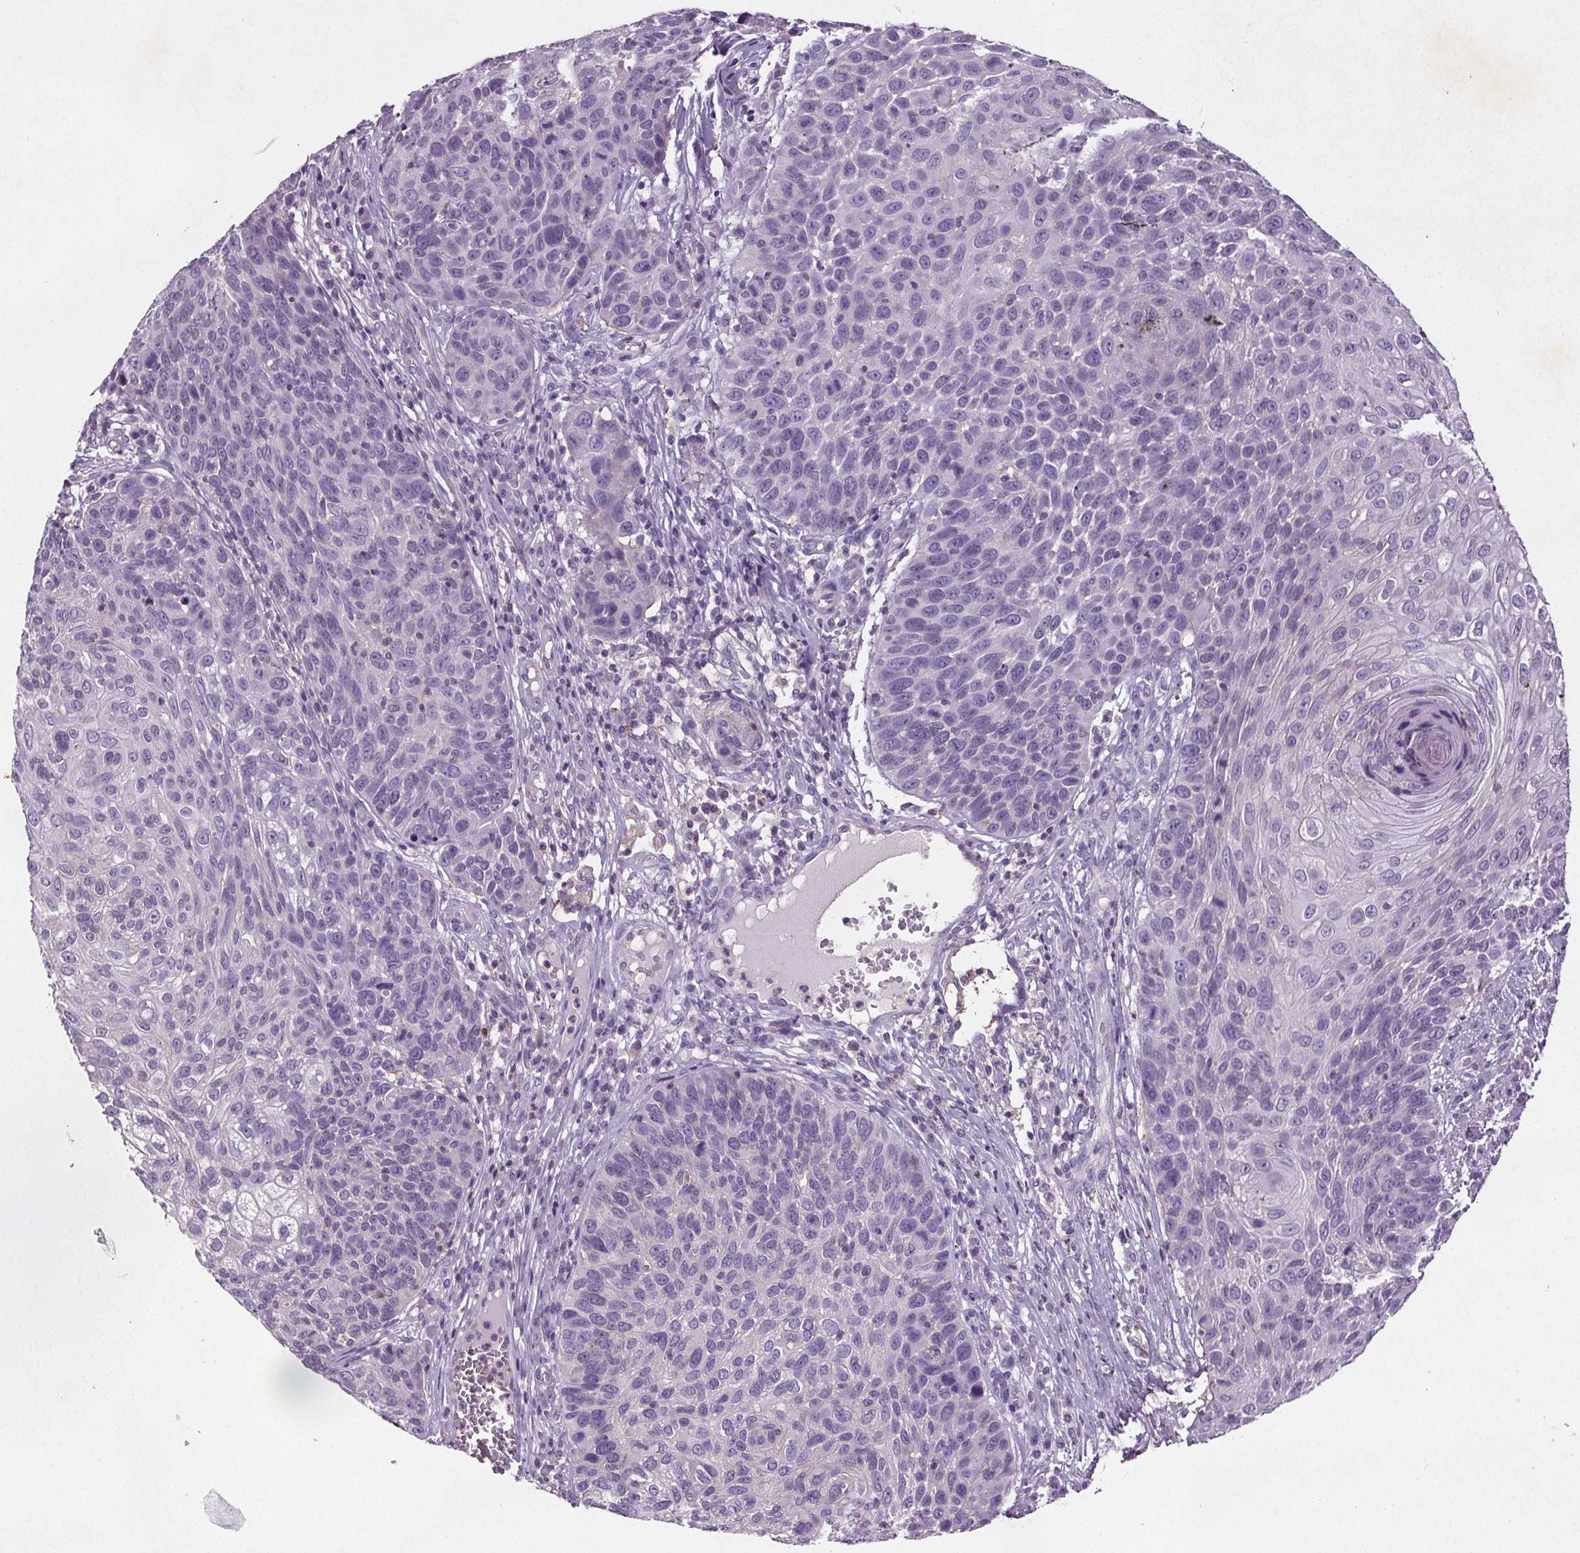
{"staining": {"intensity": "negative", "quantity": "none", "location": "none"}, "tissue": "skin cancer", "cell_type": "Tumor cells", "image_type": "cancer", "snomed": [{"axis": "morphology", "description": "Squamous cell carcinoma, NOS"}, {"axis": "topography", "description": "Skin"}], "caption": "Skin cancer (squamous cell carcinoma) was stained to show a protein in brown. There is no significant expression in tumor cells.", "gene": "C19orf84", "patient": {"sex": "male", "age": 92}}